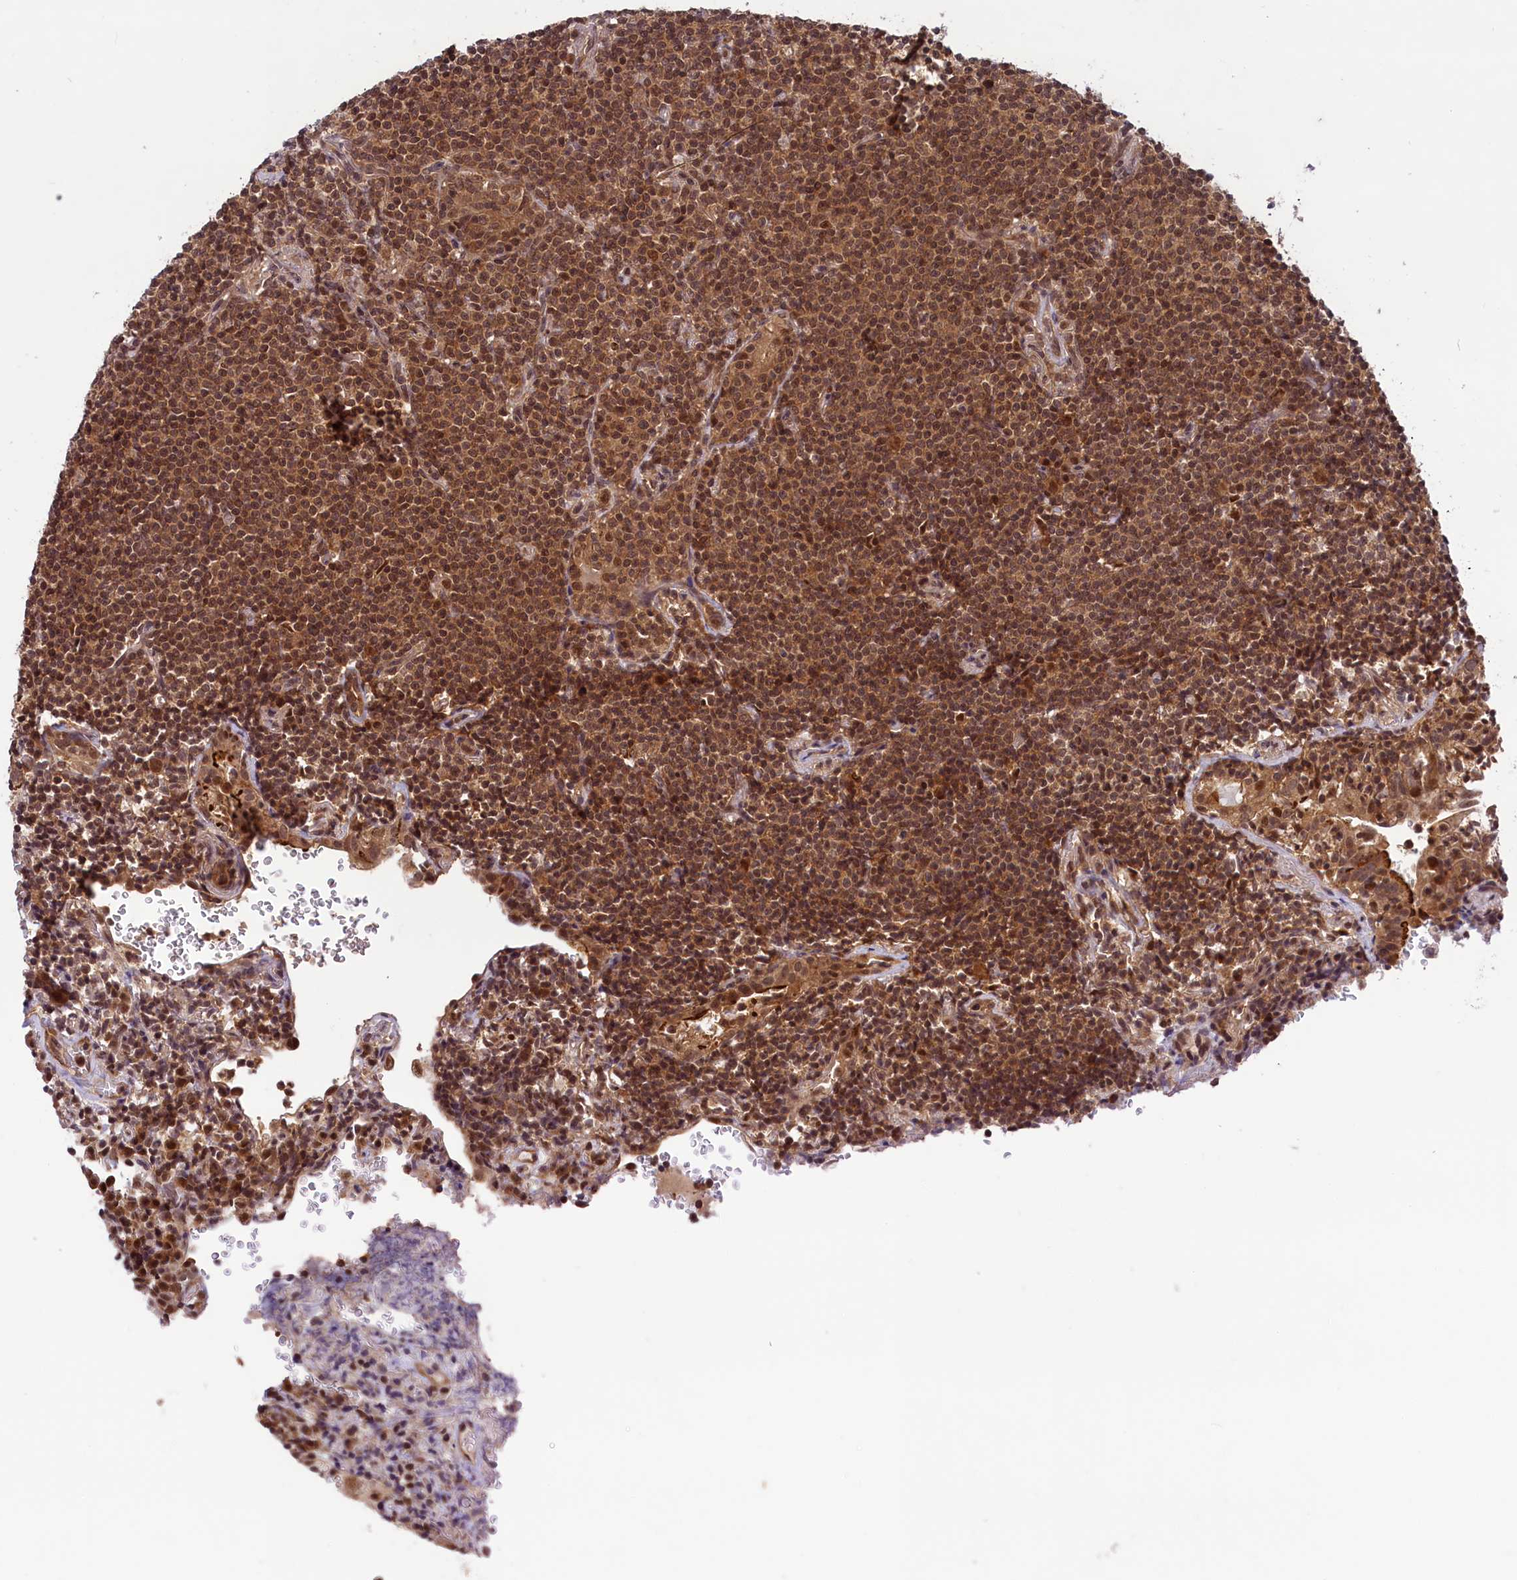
{"staining": {"intensity": "moderate", "quantity": ">75%", "location": "cytoplasmic/membranous,nuclear"}, "tissue": "lymphoma", "cell_type": "Tumor cells", "image_type": "cancer", "snomed": [{"axis": "morphology", "description": "Malignant lymphoma, non-Hodgkin's type, Low grade"}, {"axis": "topography", "description": "Lung"}], "caption": "The micrograph displays immunohistochemical staining of lymphoma. There is moderate cytoplasmic/membranous and nuclear expression is seen in about >75% of tumor cells. (Stains: DAB (3,3'-diaminobenzidine) in brown, nuclei in blue, Microscopy: brightfield microscopy at high magnification).", "gene": "SLC7A6OS", "patient": {"sex": "female", "age": 71}}